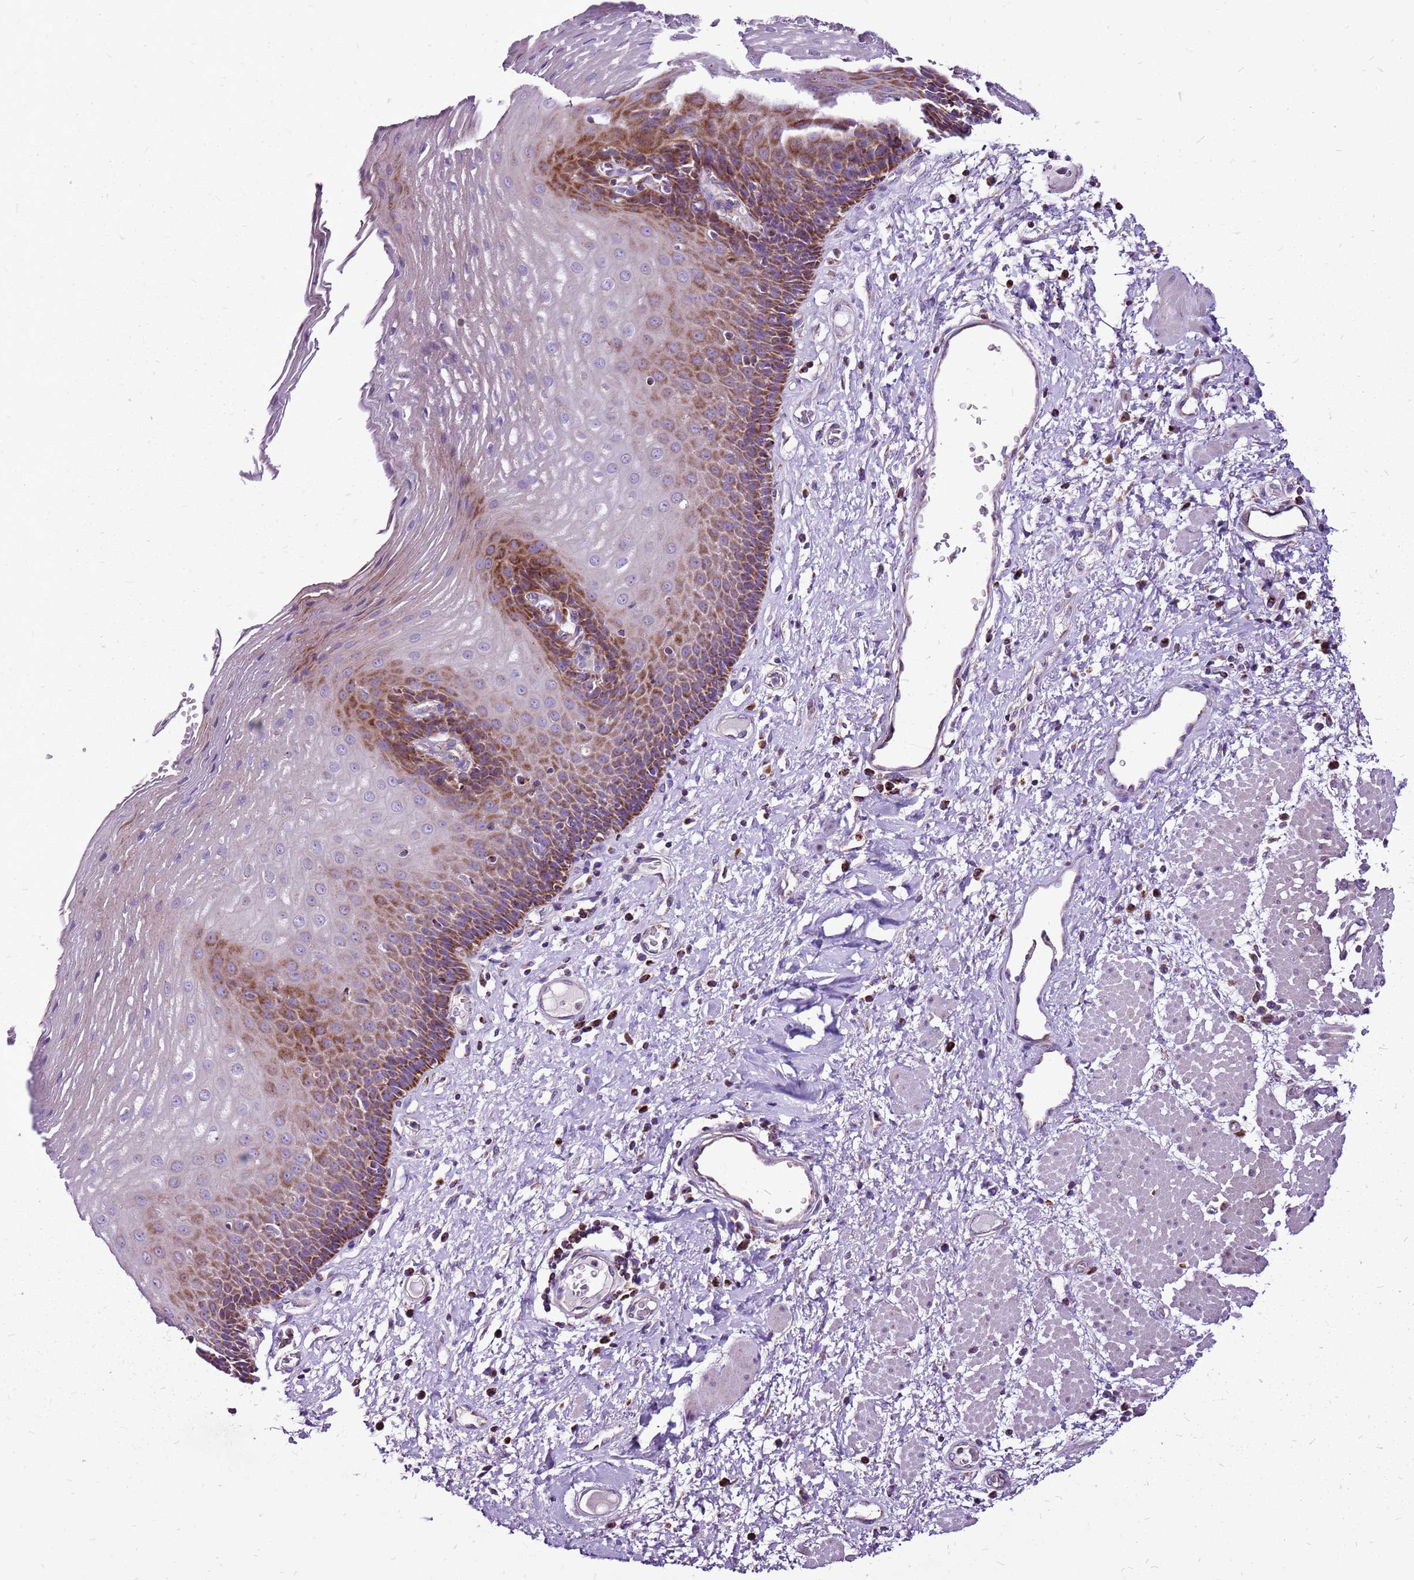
{"staining": {"intensity": "strong", "quantity": "25%-75%", "location": "cytoplasmic/membranous"}, "tissue": "esophagus", "cell_type": "Squamous epithelial cells", "image_type": "normal", "snomed": [{"axis": "morphology", "description": "Normal tissue, NOS"}, {"axis": "morphology", "description": "Adenocarcinoma, NOS"}, {"axis": "topography", "description": "Esophagus"}], "caption": "A high amount of strong cytoplasmic/membranous positivity is identified in approximately 25%-75% of squamous epithelial cells in unremarkable esophagus. (IHC, brightfield microscopy, high magnification).", "gene": "GCDH", "patient": {"sex": "male", "age": 62}}